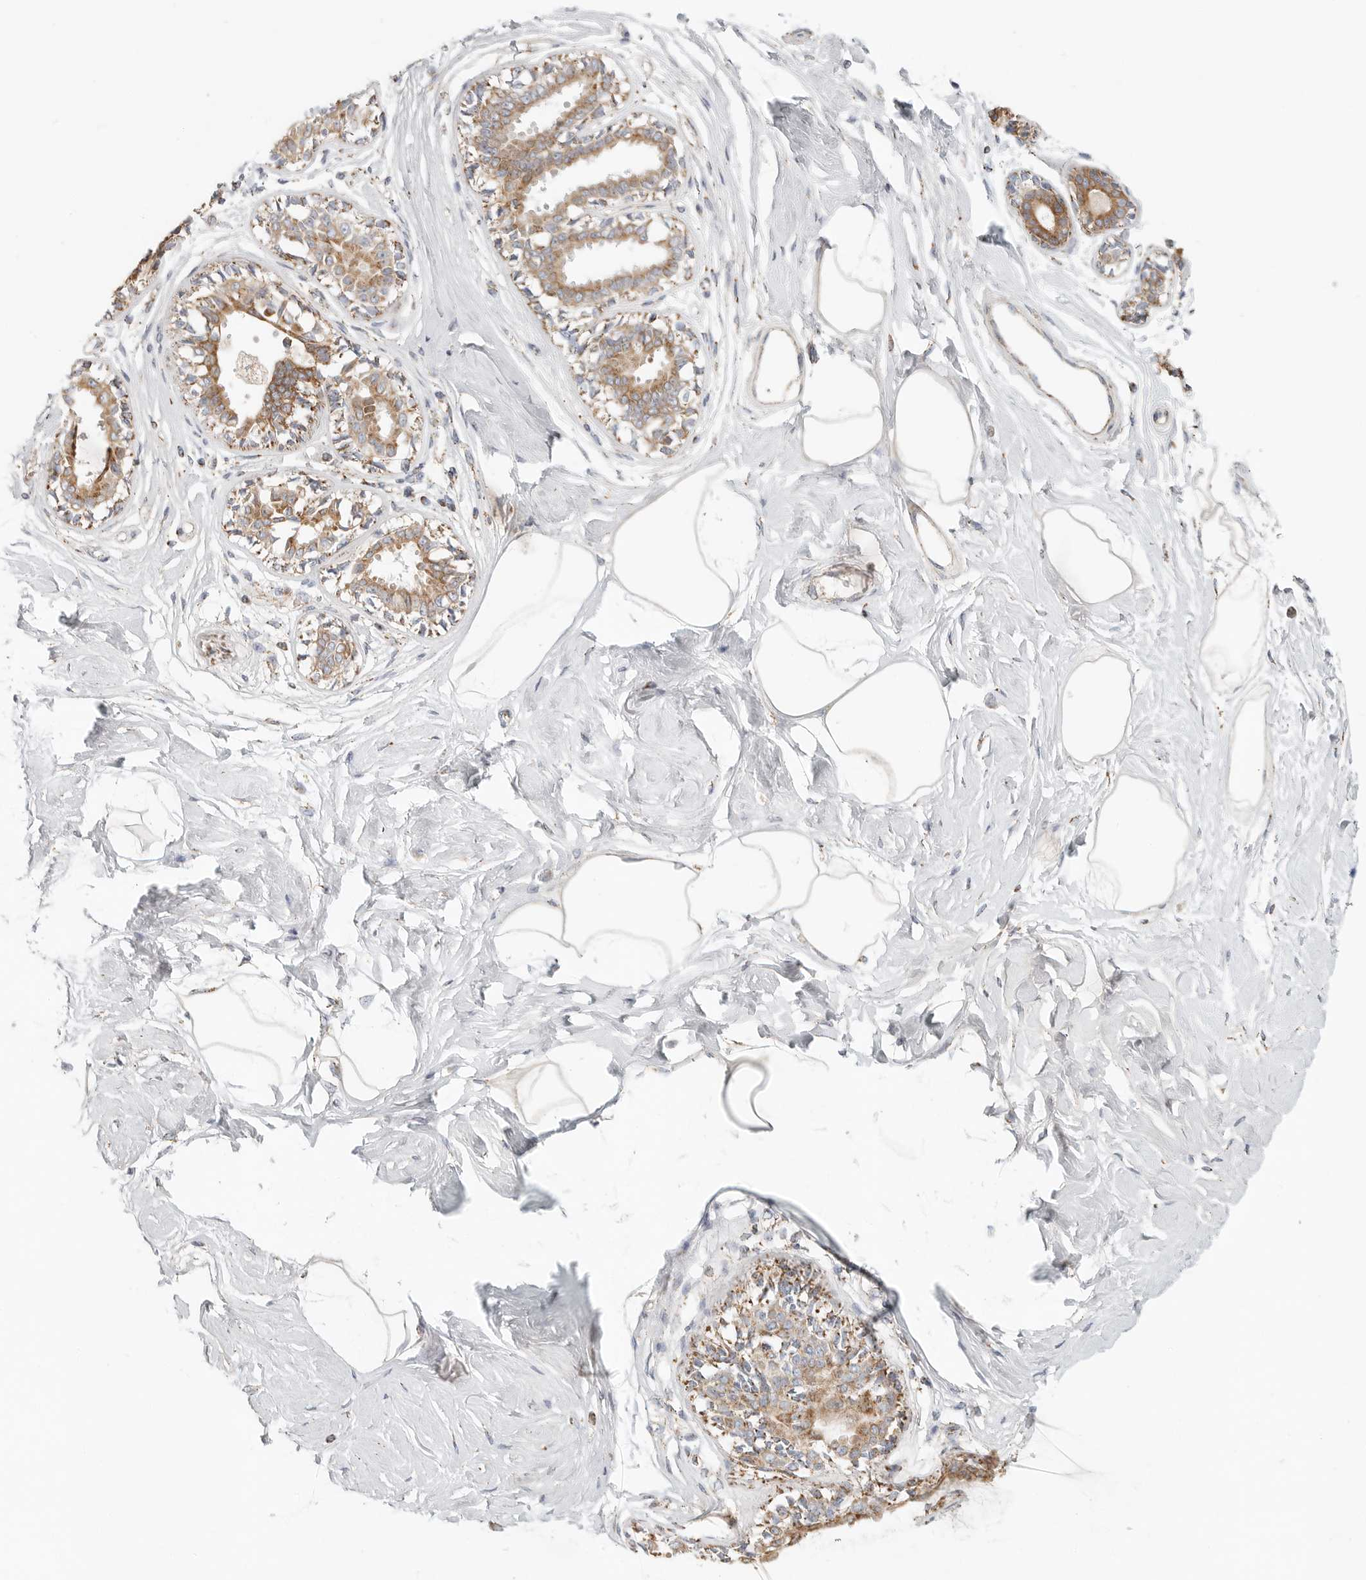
{"staining": {"intensity": "negative", "quantity": "none", "location": "none"}, "tissue": "breast", "cell_type": "Adipocytes", "image_type": "normal", "snomed": [{"axis": "morphology", "description": "Normal tissue, NOS"}, {"axis": "topography", "description": "Breast"}], "caption": "This photomicrograph is of unremarkable breast stained with immunohistochemistry (IHC) to label a protein in brown with the nuclei are counter-stained blue. There is no expression in adipocytes.", "gene": "SLC25A26", "patient": {"sex": "female", "age": 45}}